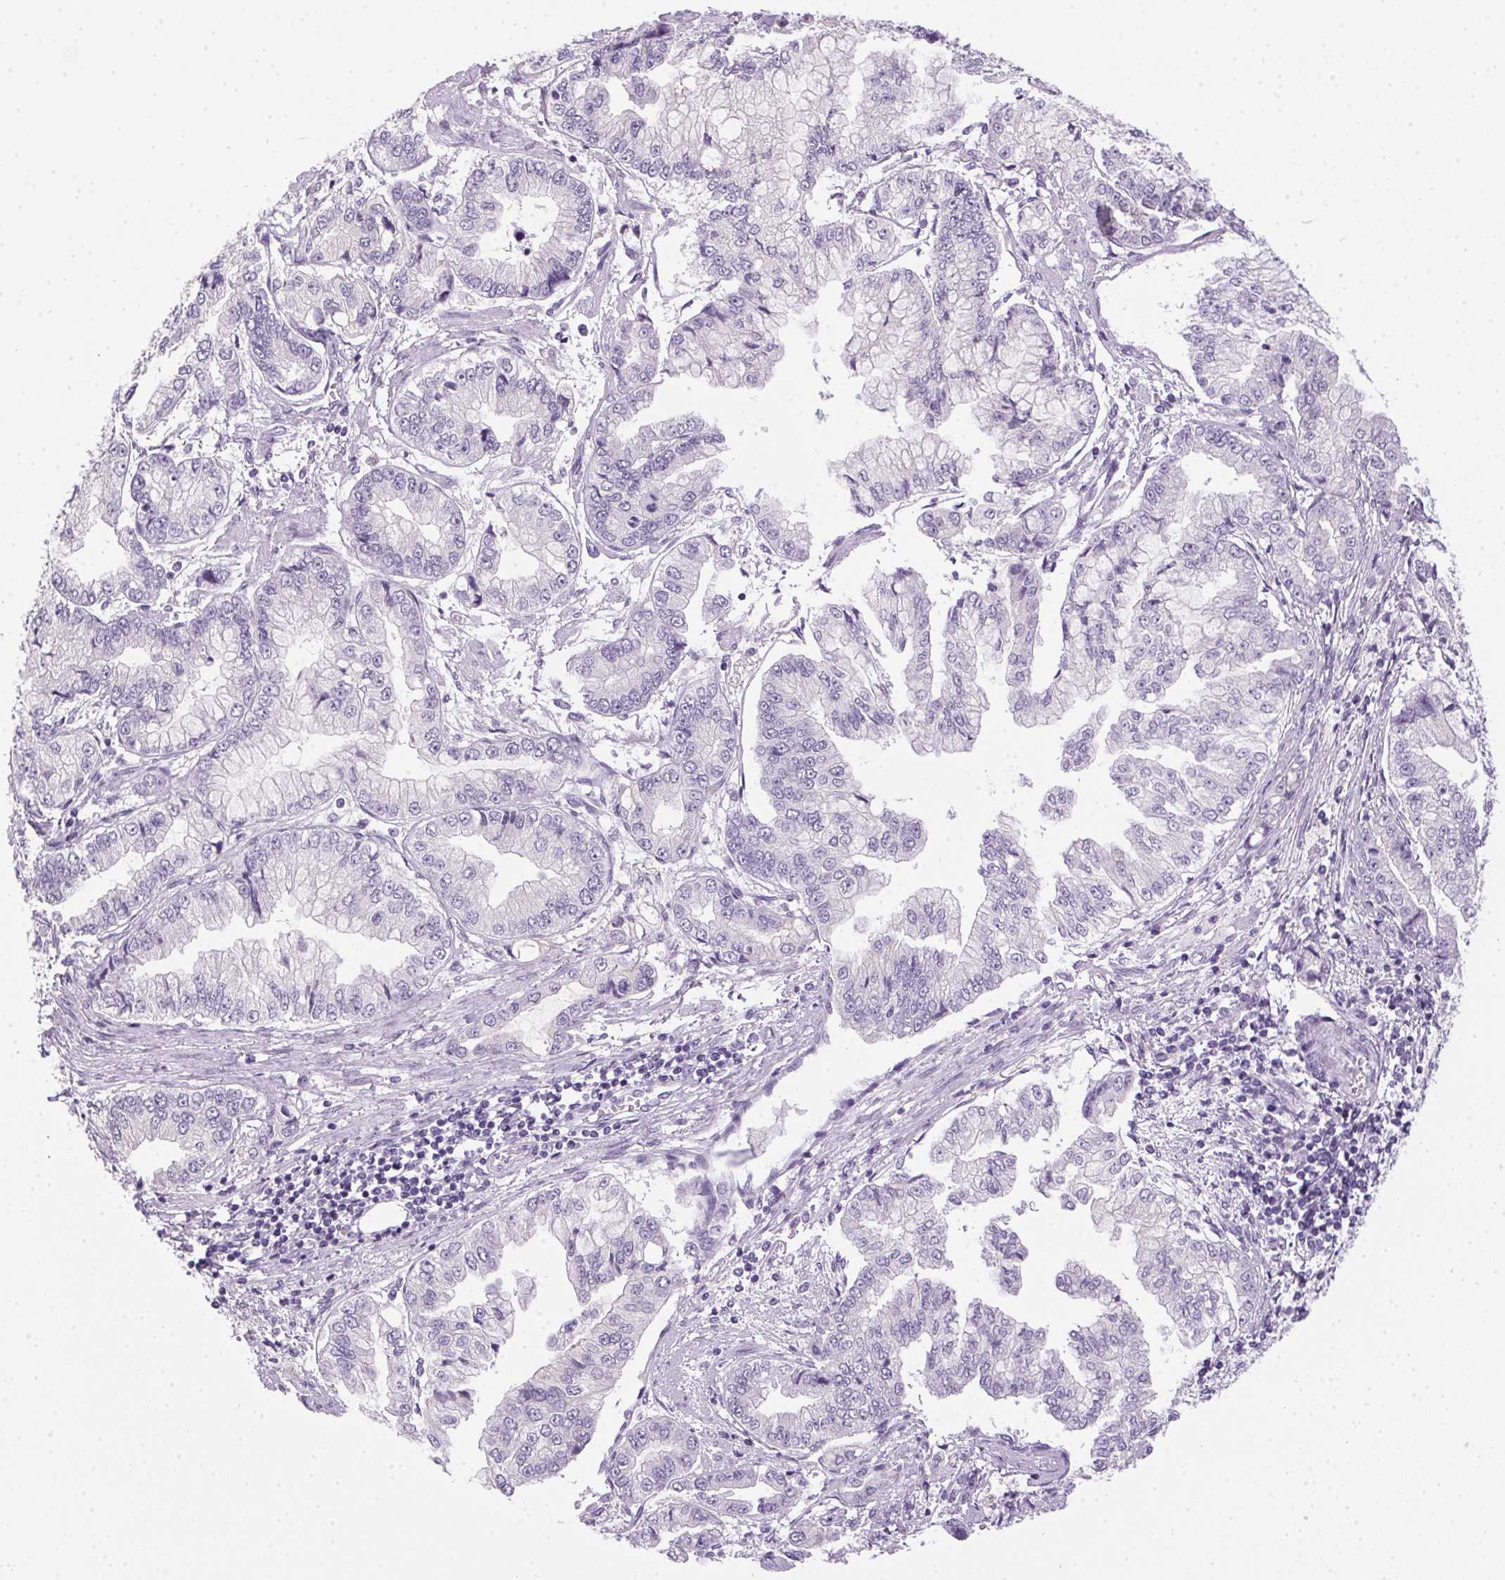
{"staining": {"intensity": "negative", "quantity": "none", "location": "none"}, "tissue": "stomach cancer", "cell_type": "Tumor cells", "image_type": "cancer", "snomed": [{"axis": "morphology", "description": "Adenocarcinoma, NOS"}, {"axis": "topography", "description": "Stomach, upper"}], "caption": "An immunohistochemistry (IHC) photomicrograph of stomach cancer is shown. There is no staining in tumor cells of stomach cancer. (DAB IHC, high magnification).", "gene": "POPDC2", "patient": {"sex": "female", "age": 74}}